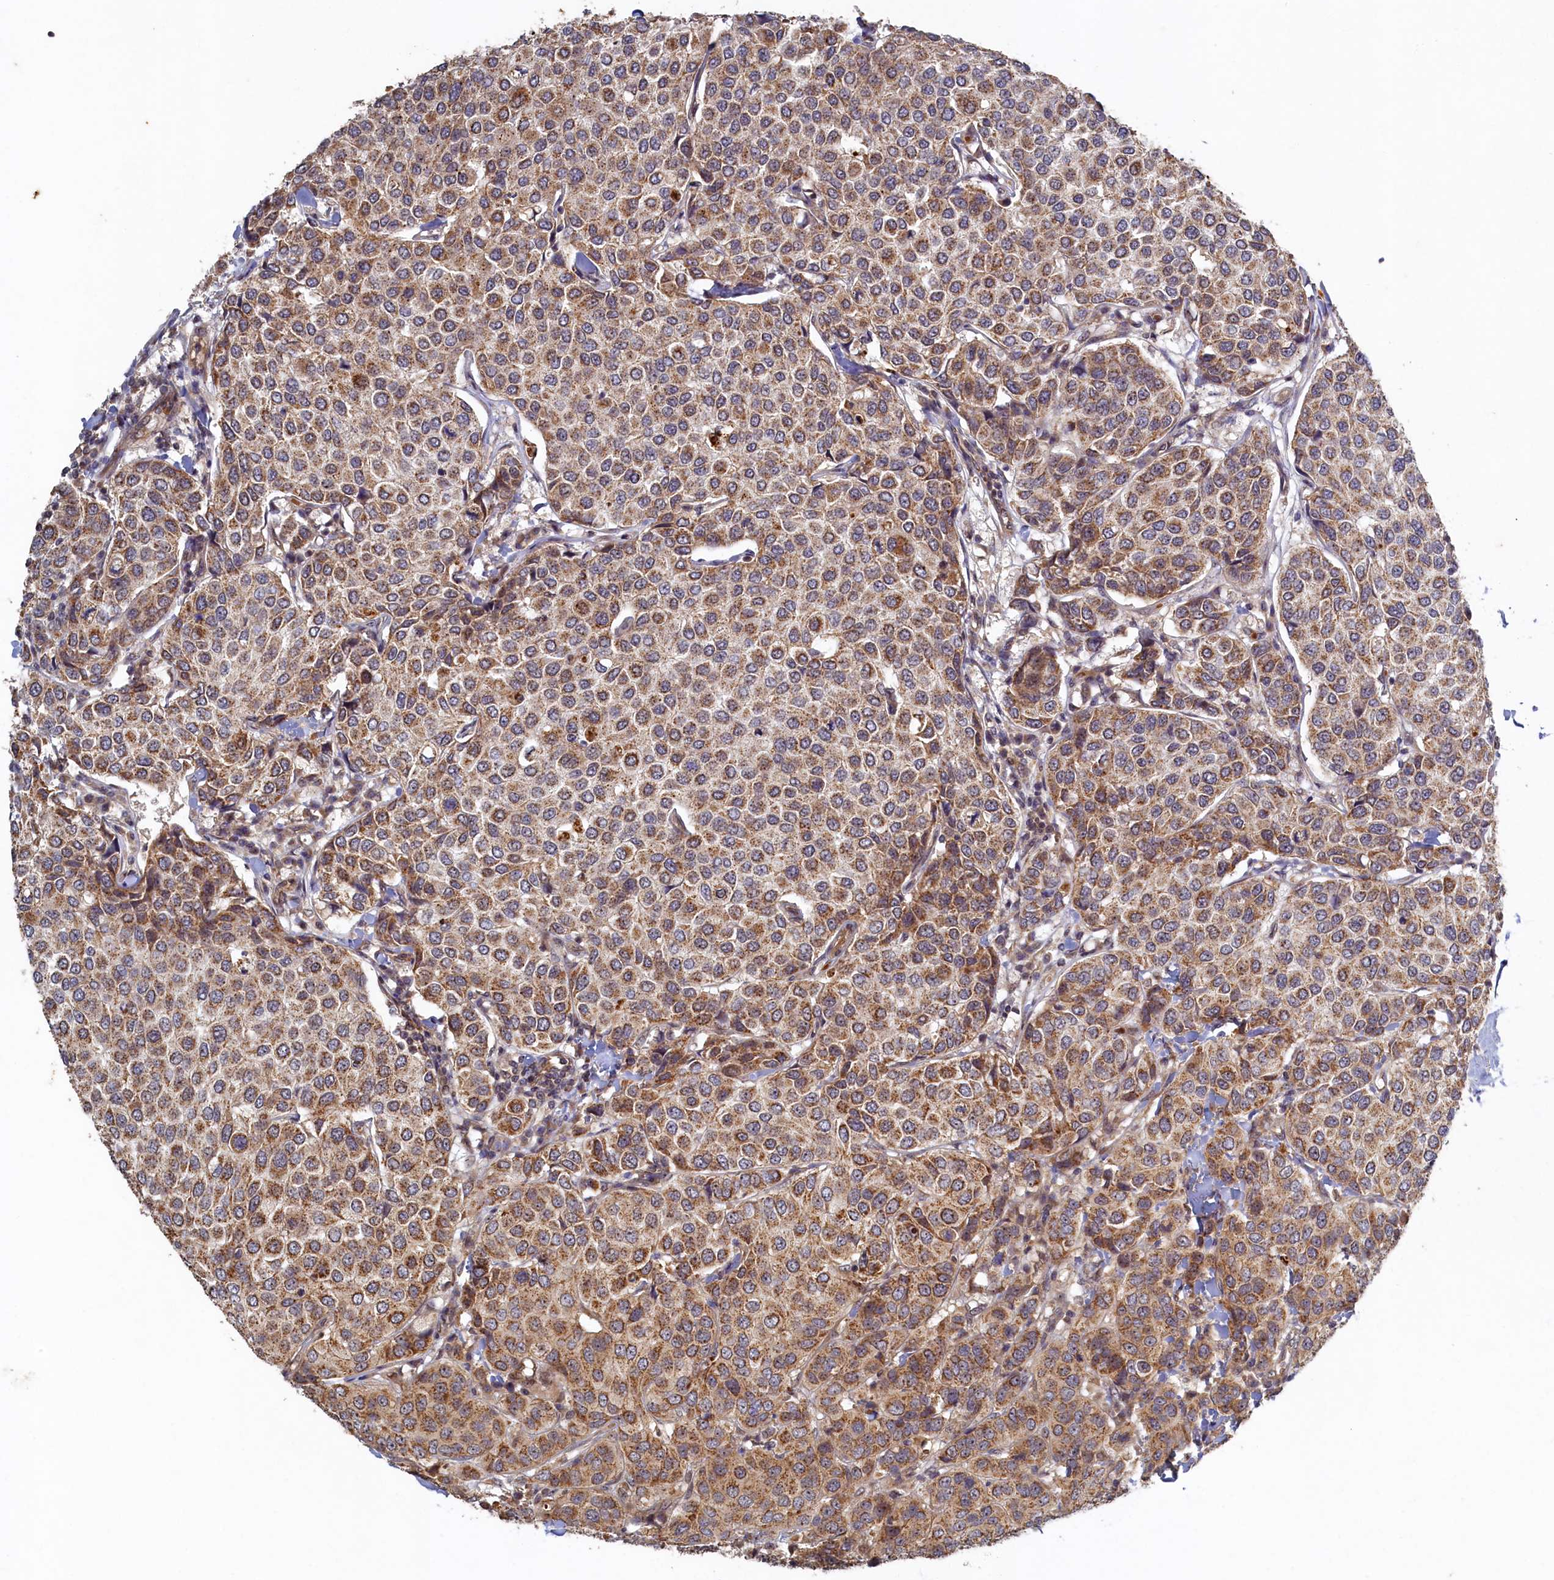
{"staining": {"intensity": "moderate", "quantity": ">75%", "location": "cytoplasmic/membranous"}, "tissue": "breast cancer", "cell_type": "Tumor cells", "image_type": "cancer", "snomed": [{"axis": "morphology", "description": "Duct carcinoma"}, {"axis": "topography", "description": "Breast"}], "caption": "Breast cancer tissue reveals moderate cytoplasmic/membranous staining in approximately >75% of tumor cells, visualized by immunohistochemistry. (Brightfield microscopy of DAB IHC at high magnification).", "gene": "CEP20", "patient": {"sex": "female", "age": 55}}